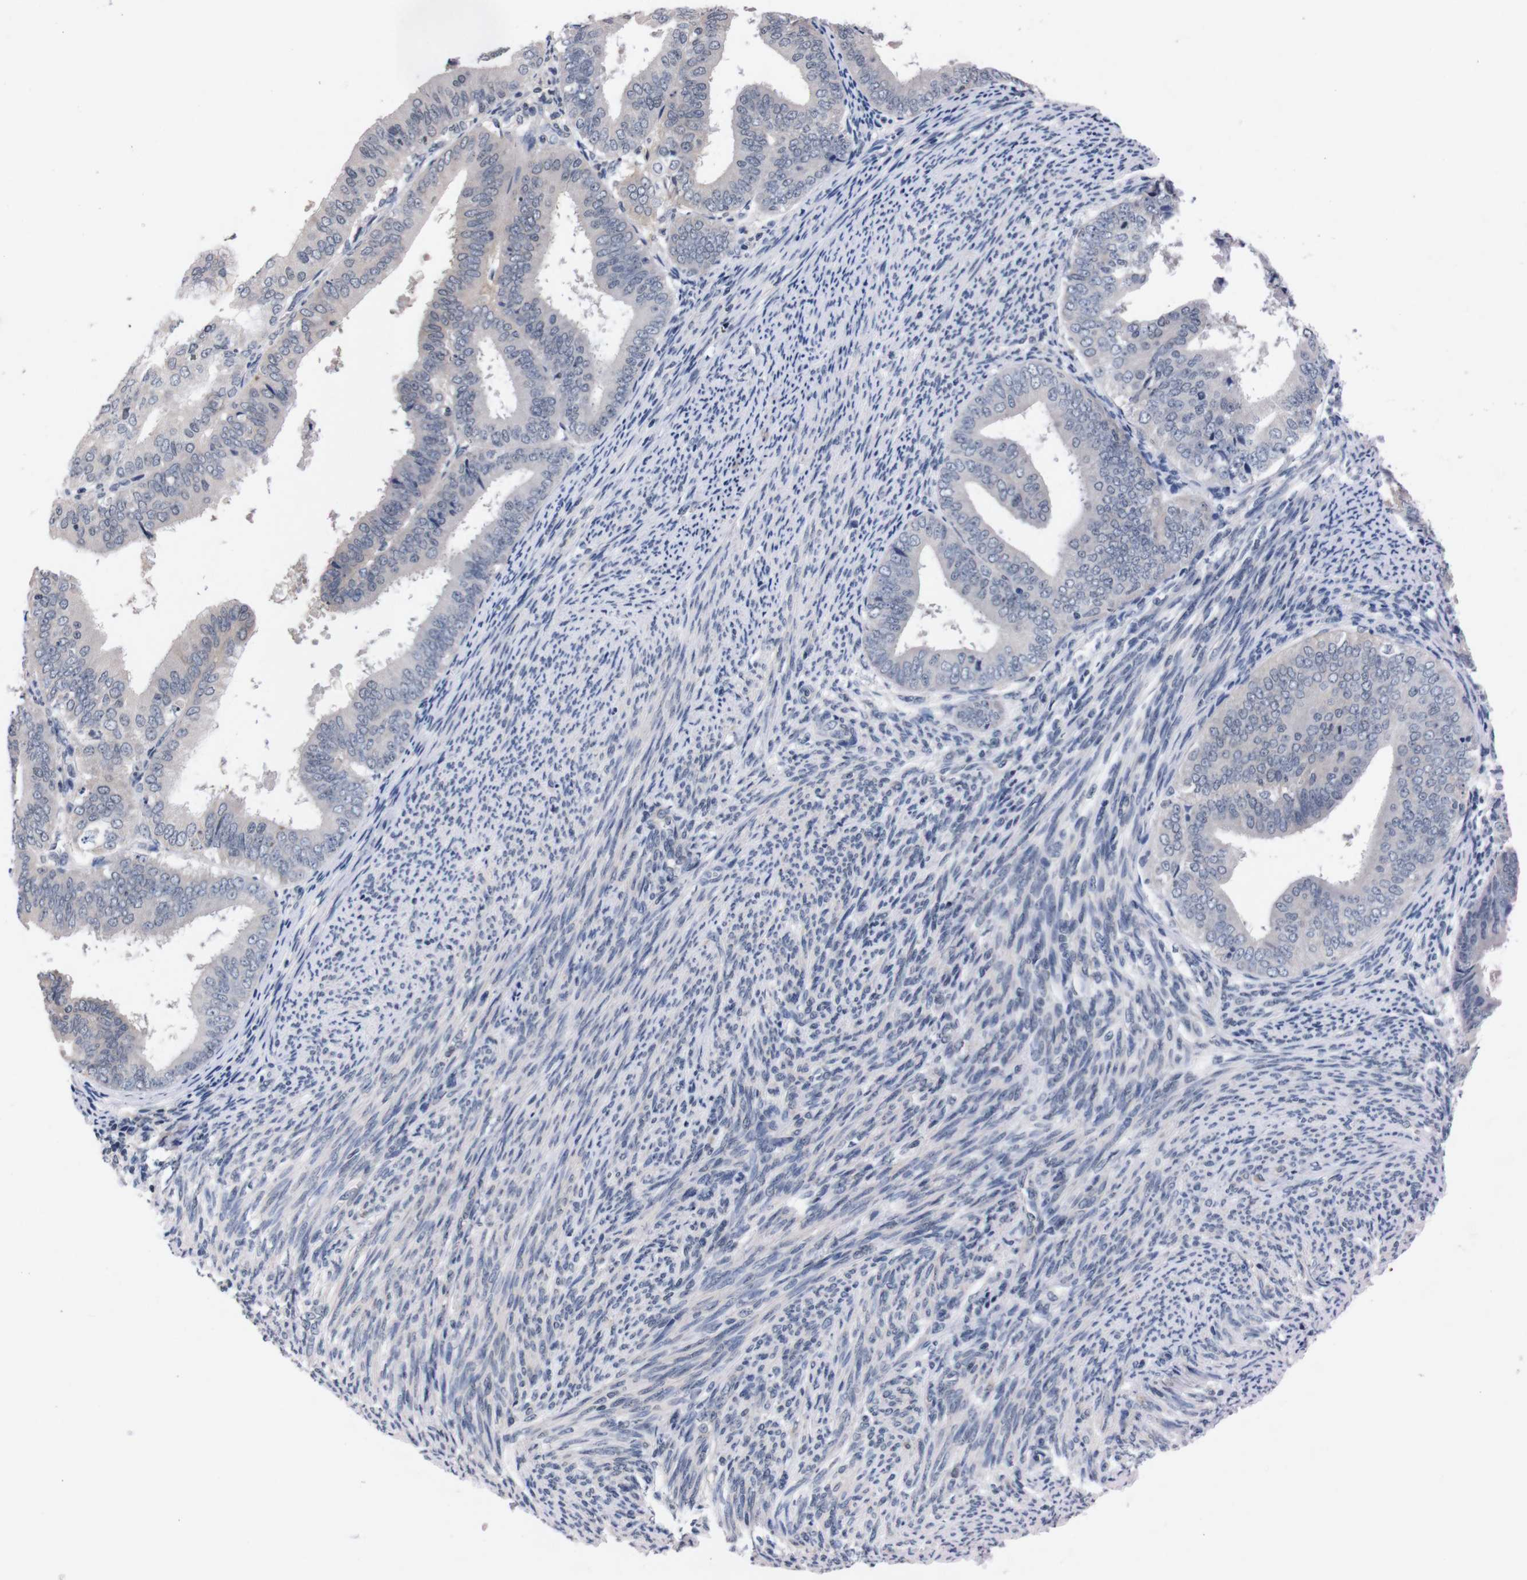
{"staining": {"intensity": "negative", "quantity": "none", "location": "none"}, "tissue": "endometrial cancer", "cell_type": "Tumor cells", "image_type": "cancer", "snomed": [{"axis": "morphology", "description": "Adenocarcinoma, NOS"}, {"axis": "topography", "description": "Endometrium"}], "caption": "Endometrial adenocarcinoma was stained to show a protein in brown. There is no significant expression in tumor cells.", "gene": "TNFRSF21", "patient": {"sex": "female", "age": 63}}